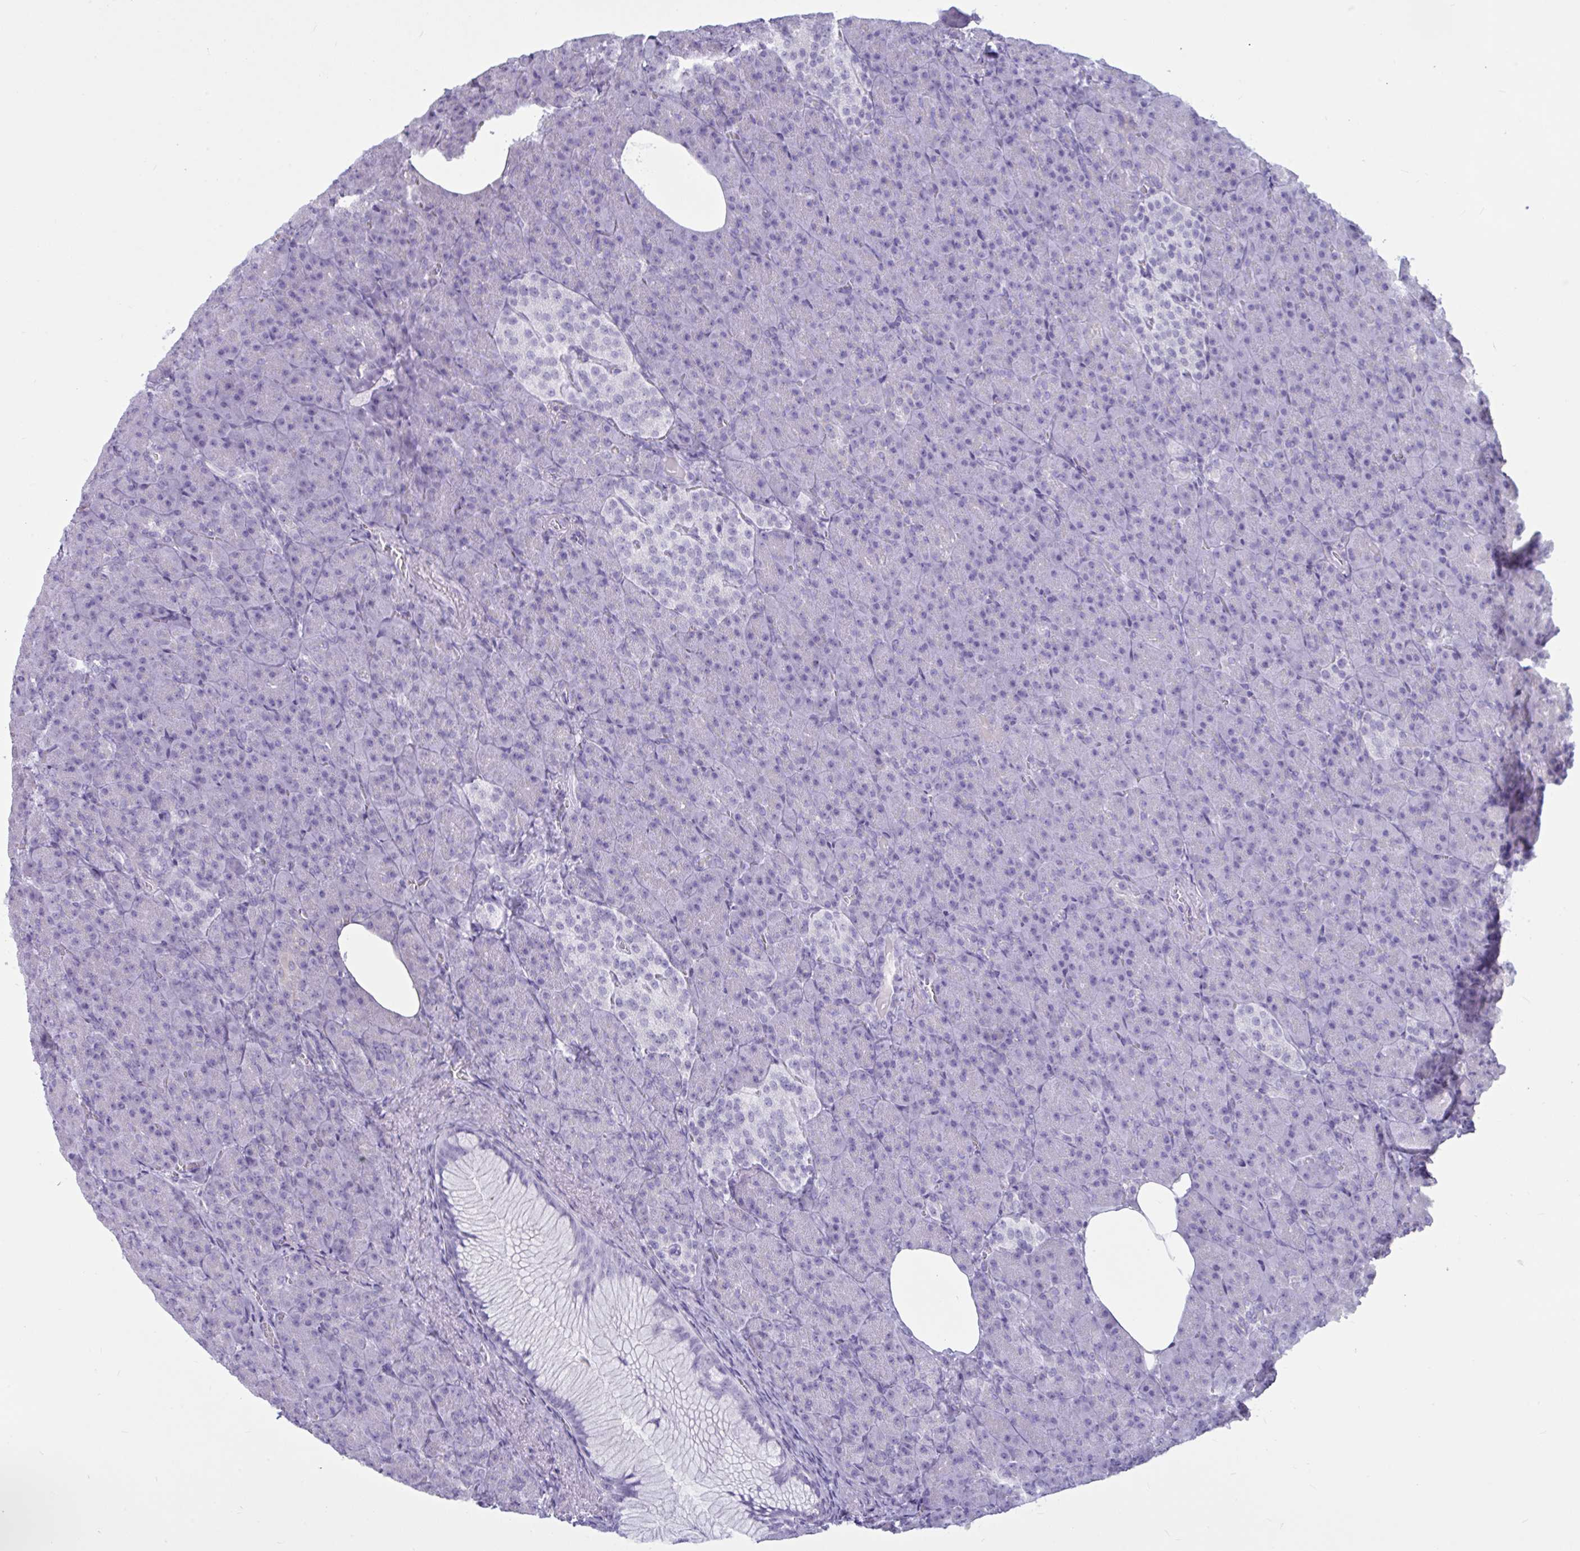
{"staining": {"intensity": "negative", "quantity": "none", "location": "none"}, "tissue": "pancreas", "cell_type": "Exocrine glandular cells", "image_type": "normal", "snomed": [{"axis": "morphology", "description": "Normal tissue, NOS"}, {"axis": "topography", "description": "Pancreas"}], "caption": "Immunohistochemical staining of benign pancreas exhibits no significant expression in exocrine glandular cells. (Brightfield microscopy of DAB (3,3'-diaminobenzidine) immunohistochemistry at high magnification).", "gene": "BBS10", "patient": {"sex": "female", "age": 74}}